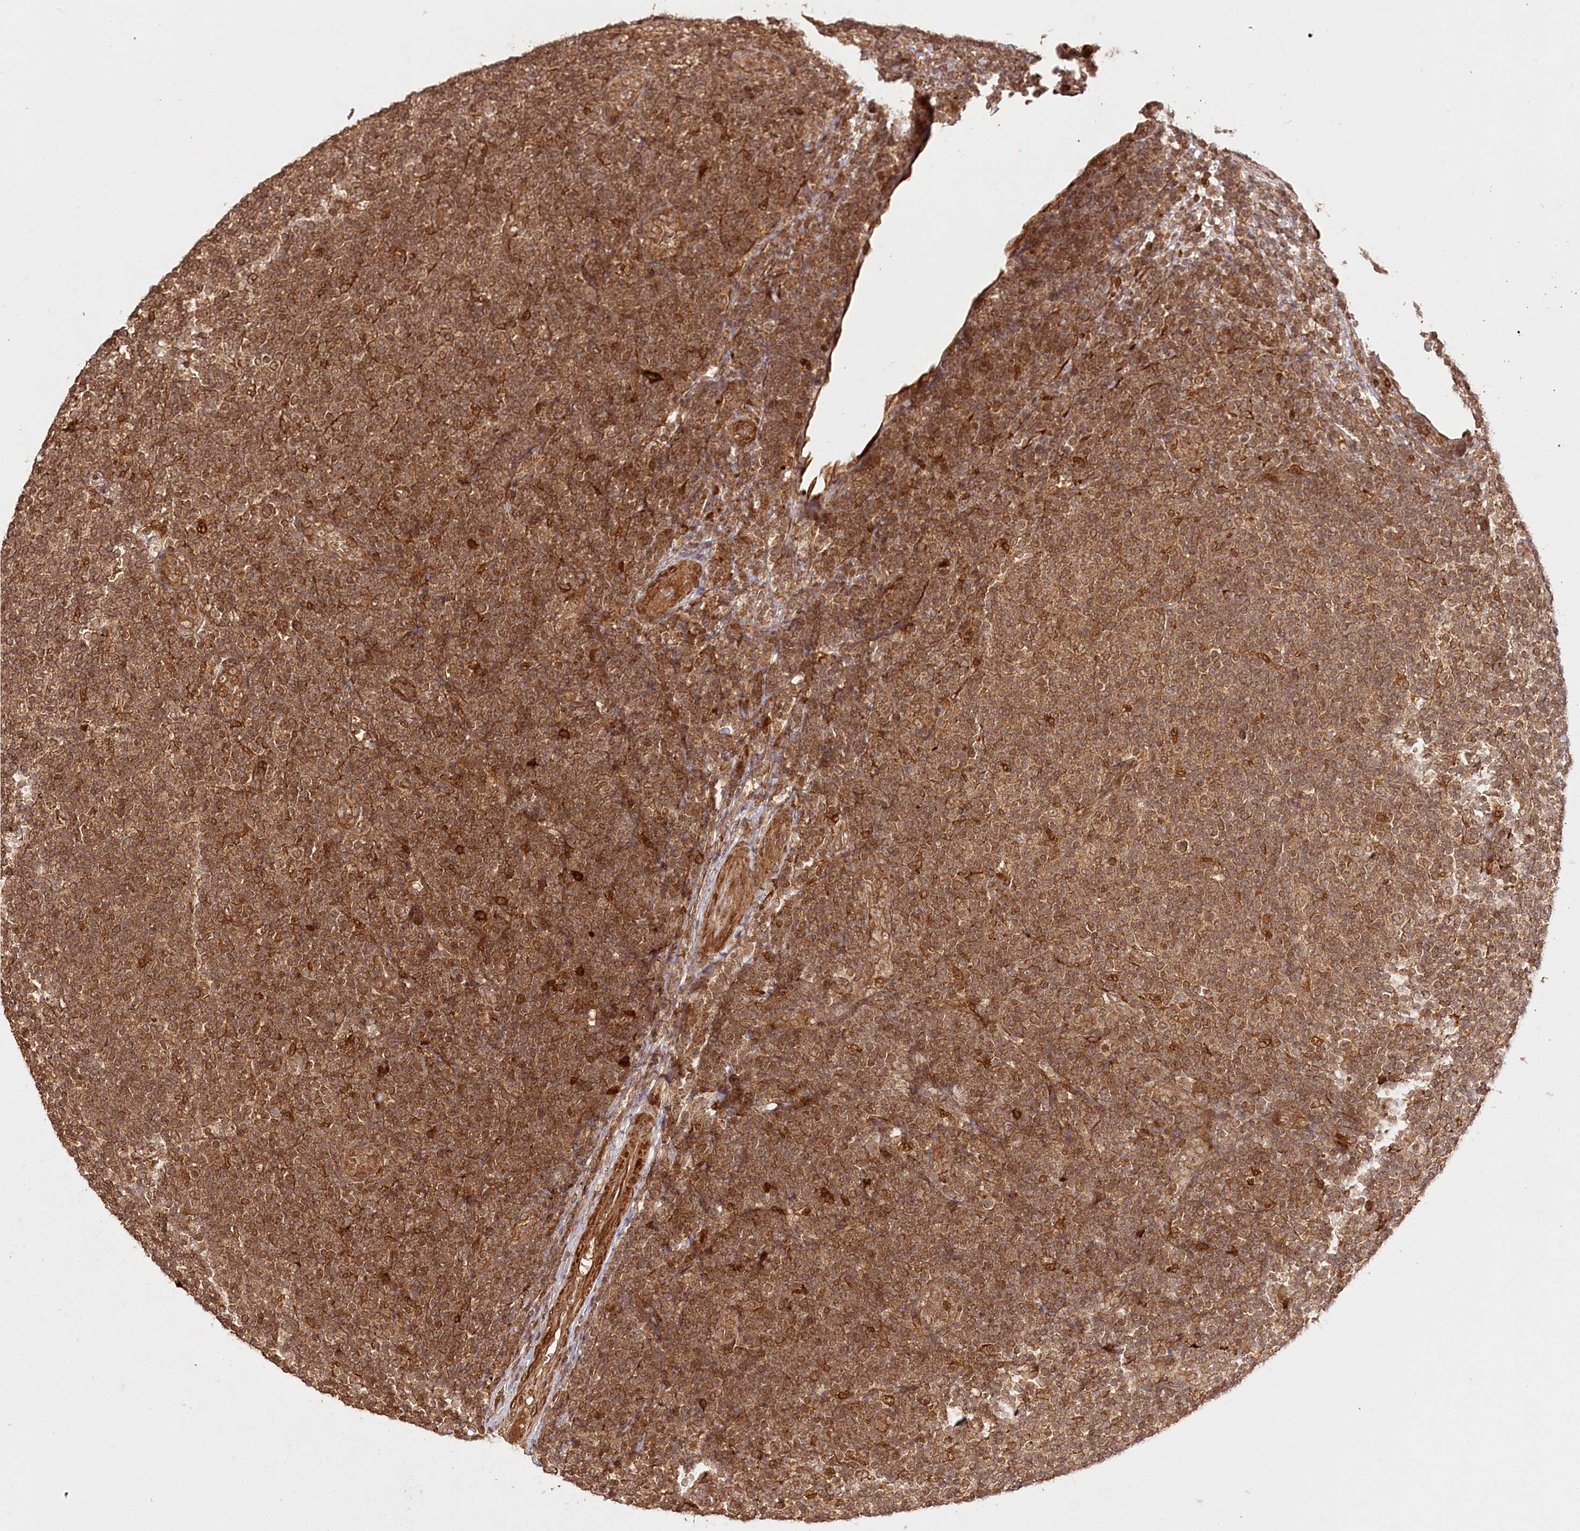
{"staining": {"intensity": "strong", "quantity": ">75%", "location": "cytoplasmic/membranous,nuclear"}, "tissue": "lymphoma", "cell_type": "Tumor cells", "image_type": "cancer", "snomed": [{"axis": "morphology", "description": "Malignant lymphoma, non-Hodgkin's type, Low grade"}, {"axis": "topography", "description": "Lymph node"}], "caption": "A brown stain labels strong cytoplasmic/membranous and nuclear expression of a protein in human low-grade malignant lymphoma, non-Hodgkin's type tumor cells.", "gene": "ULK2", "patient": {"sex": "male", "age": 83}}